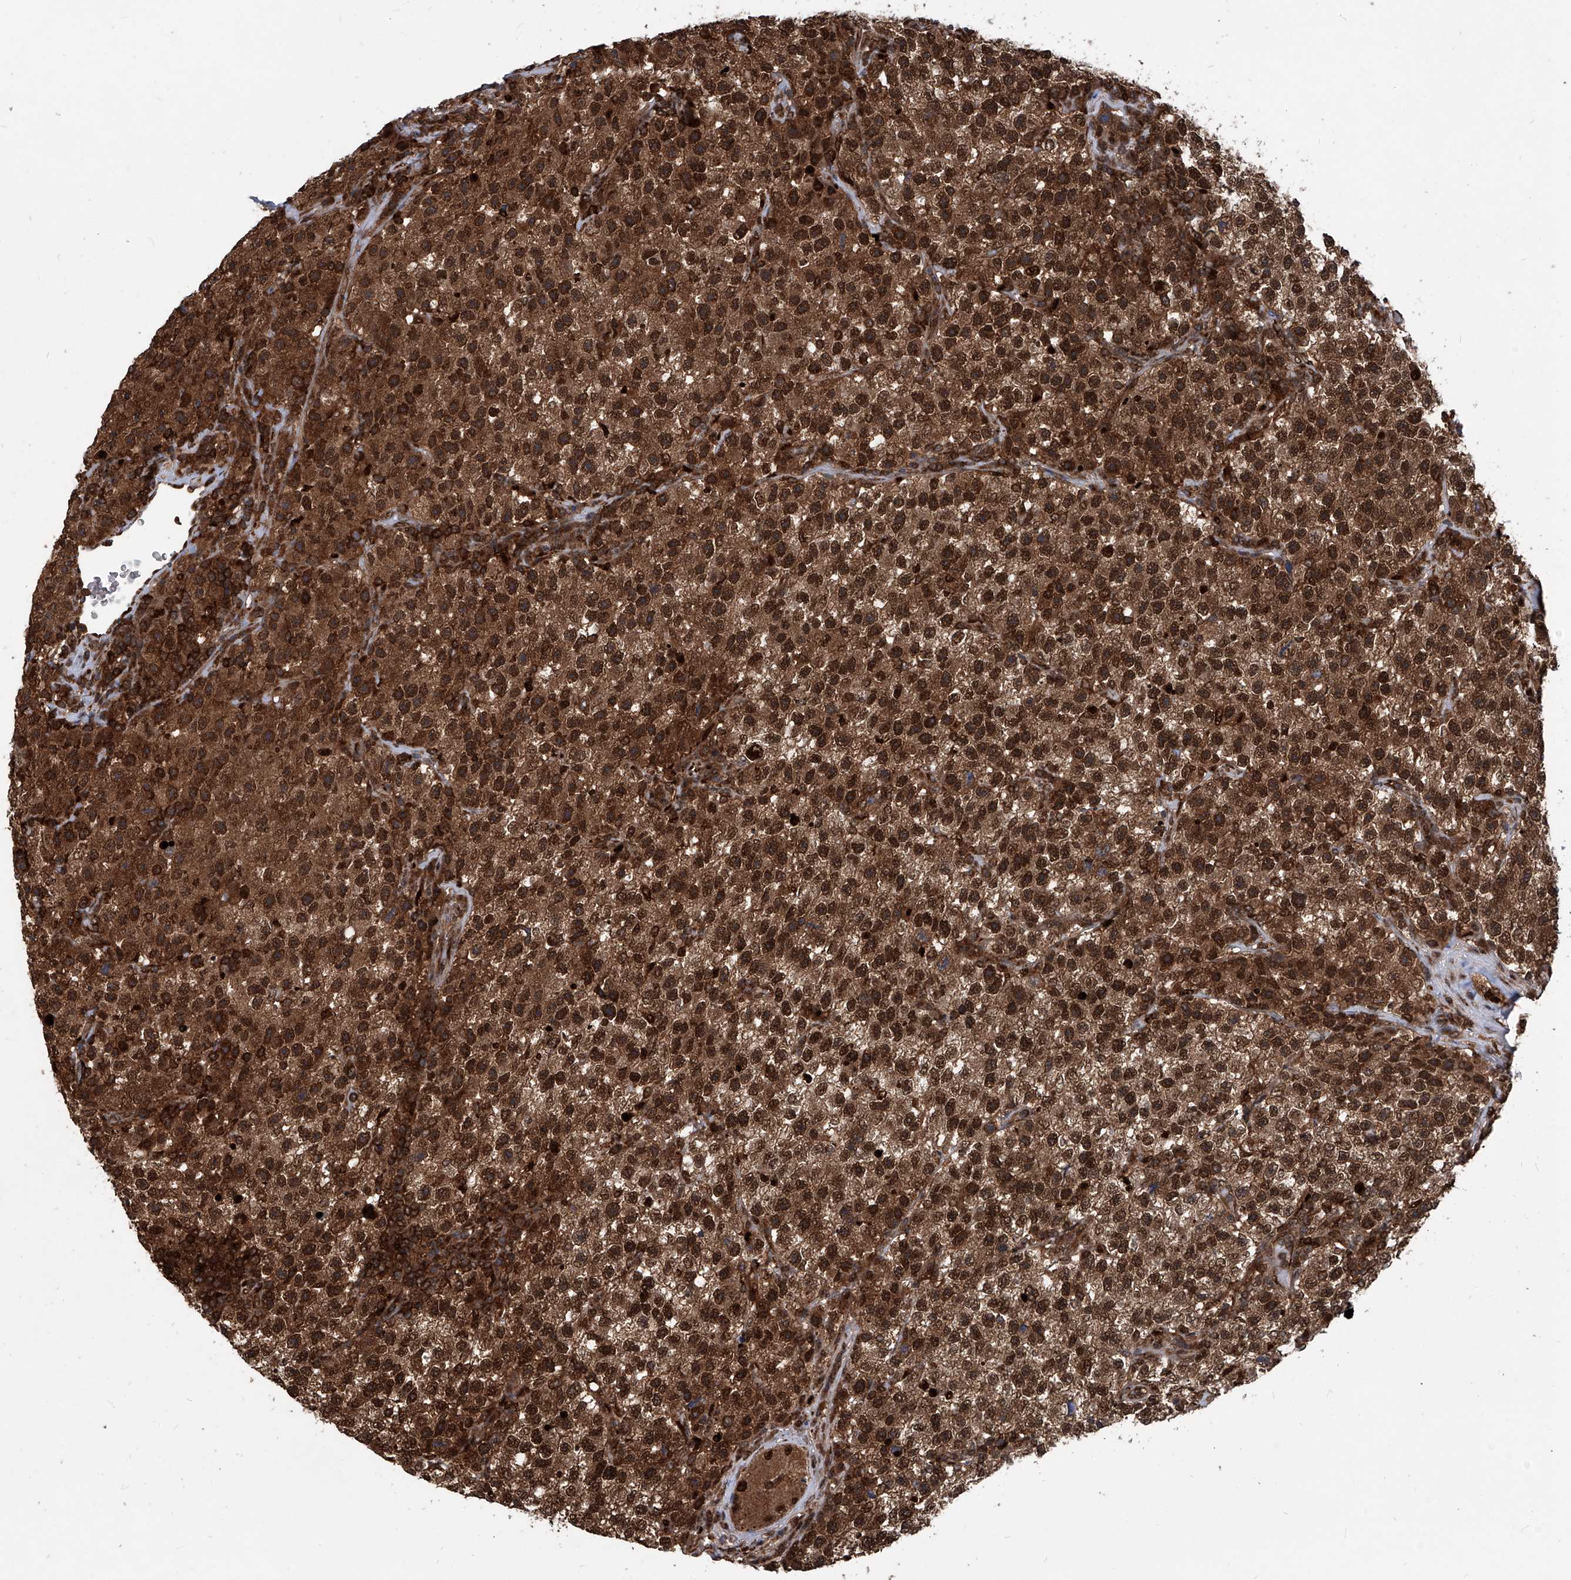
{"staining": {"intensity": "strong", "quantity": ">75%", "location": "cytoplasmic/membranous,nuclear"}, "tissue": "testis cancer", "cell_type": "Tumor cells", "image_type": "cancer", "snomed": [{"axis": "morphology", "description": "Seminoma, NOS"}, {"axis": "topography", "description": "Testis"}], "caption": "Immunohistochemical staining of human testis cancer (seminoma) reveals high levels of strong cytoplasmic/membranous and nuclear positivity in about >75% of tumor cells.", "gene": "PSMB1", "patient": {"sex": "male", "age": 22}}